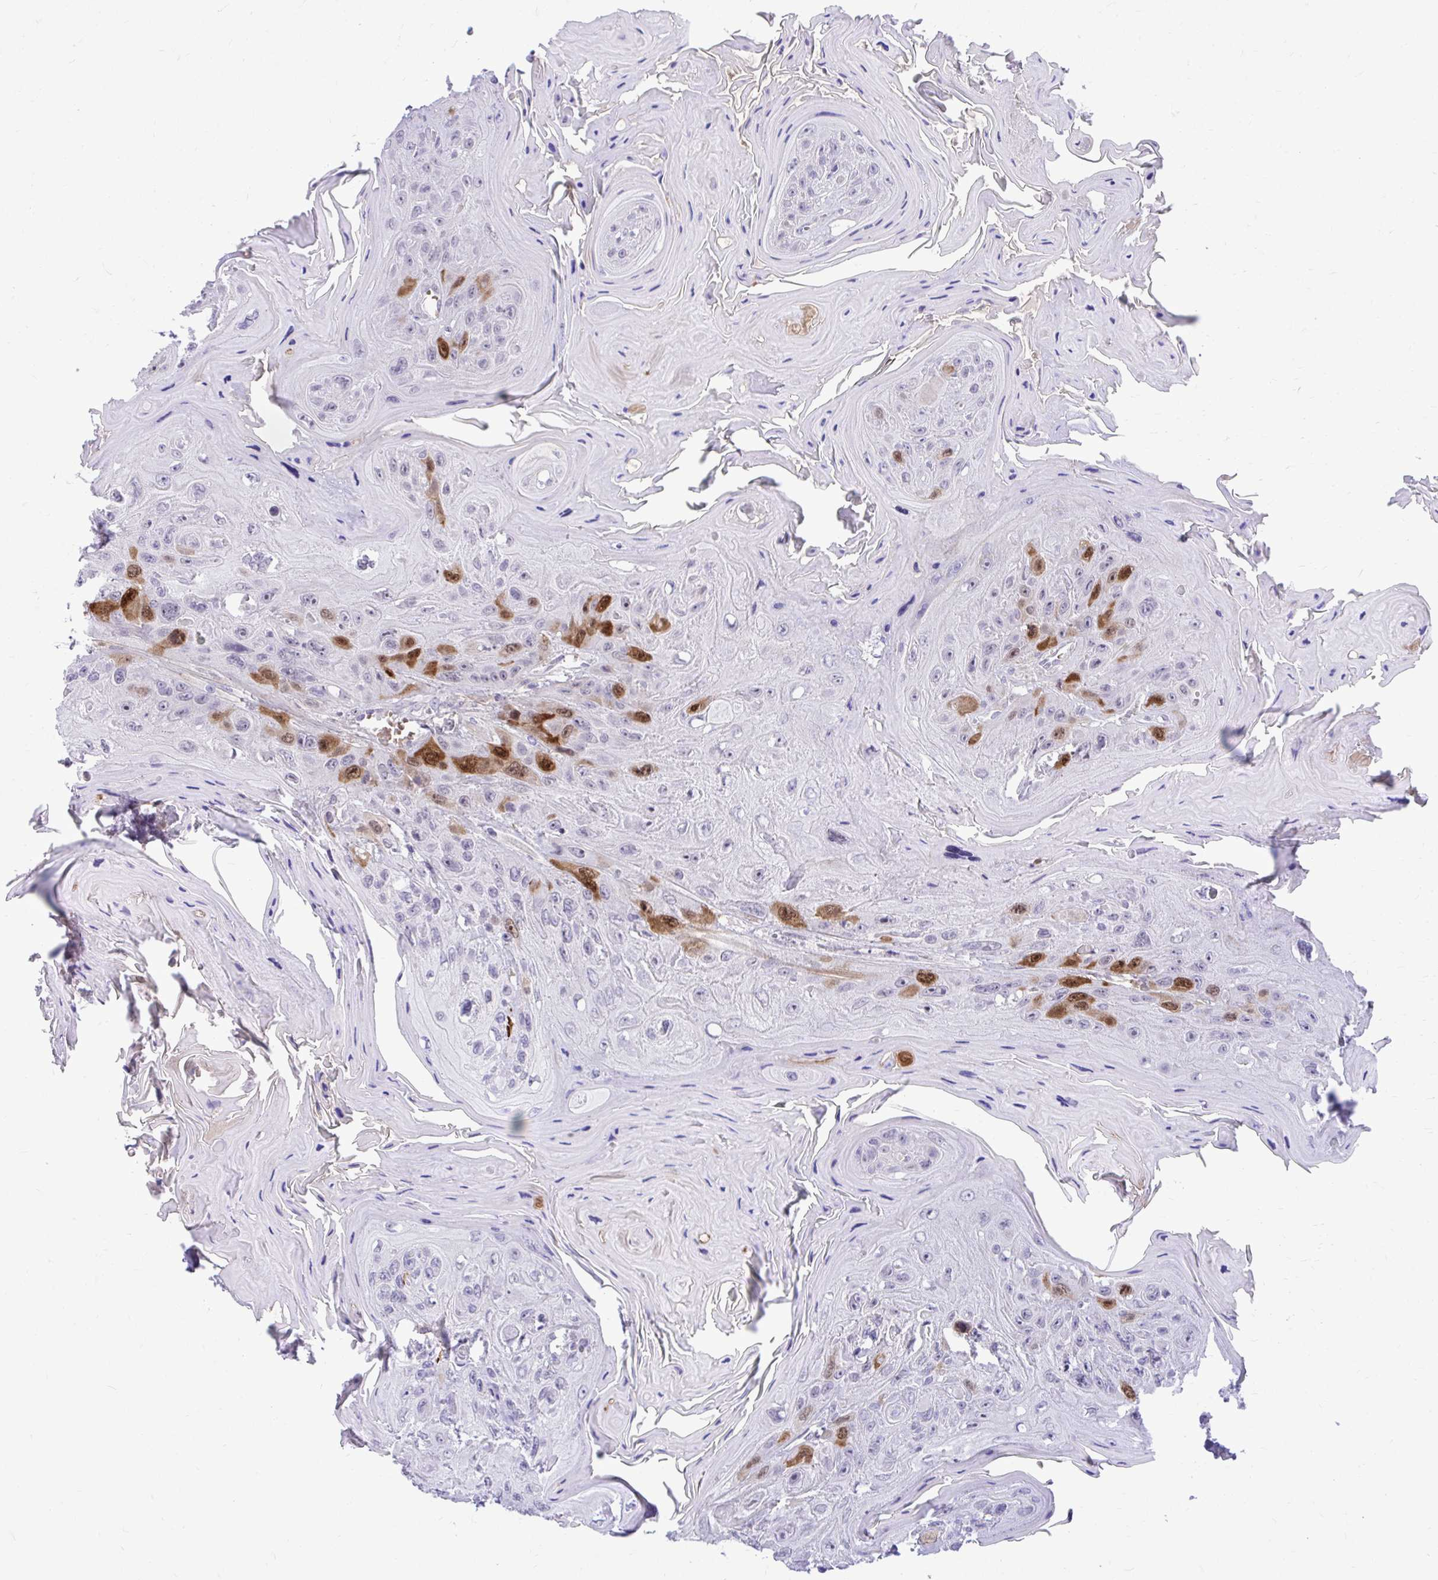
{"staining": {"intensity": "strong", "quantity": "<25%", "location": "cytoplasmic/membranous,nuclear"}, "tissue": "head and neck cancer", "cell_type": "Tumor cells", "image_type": "cancer", "snomed": [{"axis": "morphology", "description": "Squamous cell carcinoma, NOS"}, {"axis": "topography", "description": "Head-Neck"}], "caption": "Squamous cell carcinoma (head and neck) stained with DAB (3,3'-diaminobenzidine) immunohistochemistry exhibits medium levels of strong cytoplasmic/membranous and nuclear expression in approximately <25% of tumor cells. (Brightfield microscopy of DAB IHC at high magnification).", "gene": "CDC20", "patient": {"sex": "female", "age": 59}}